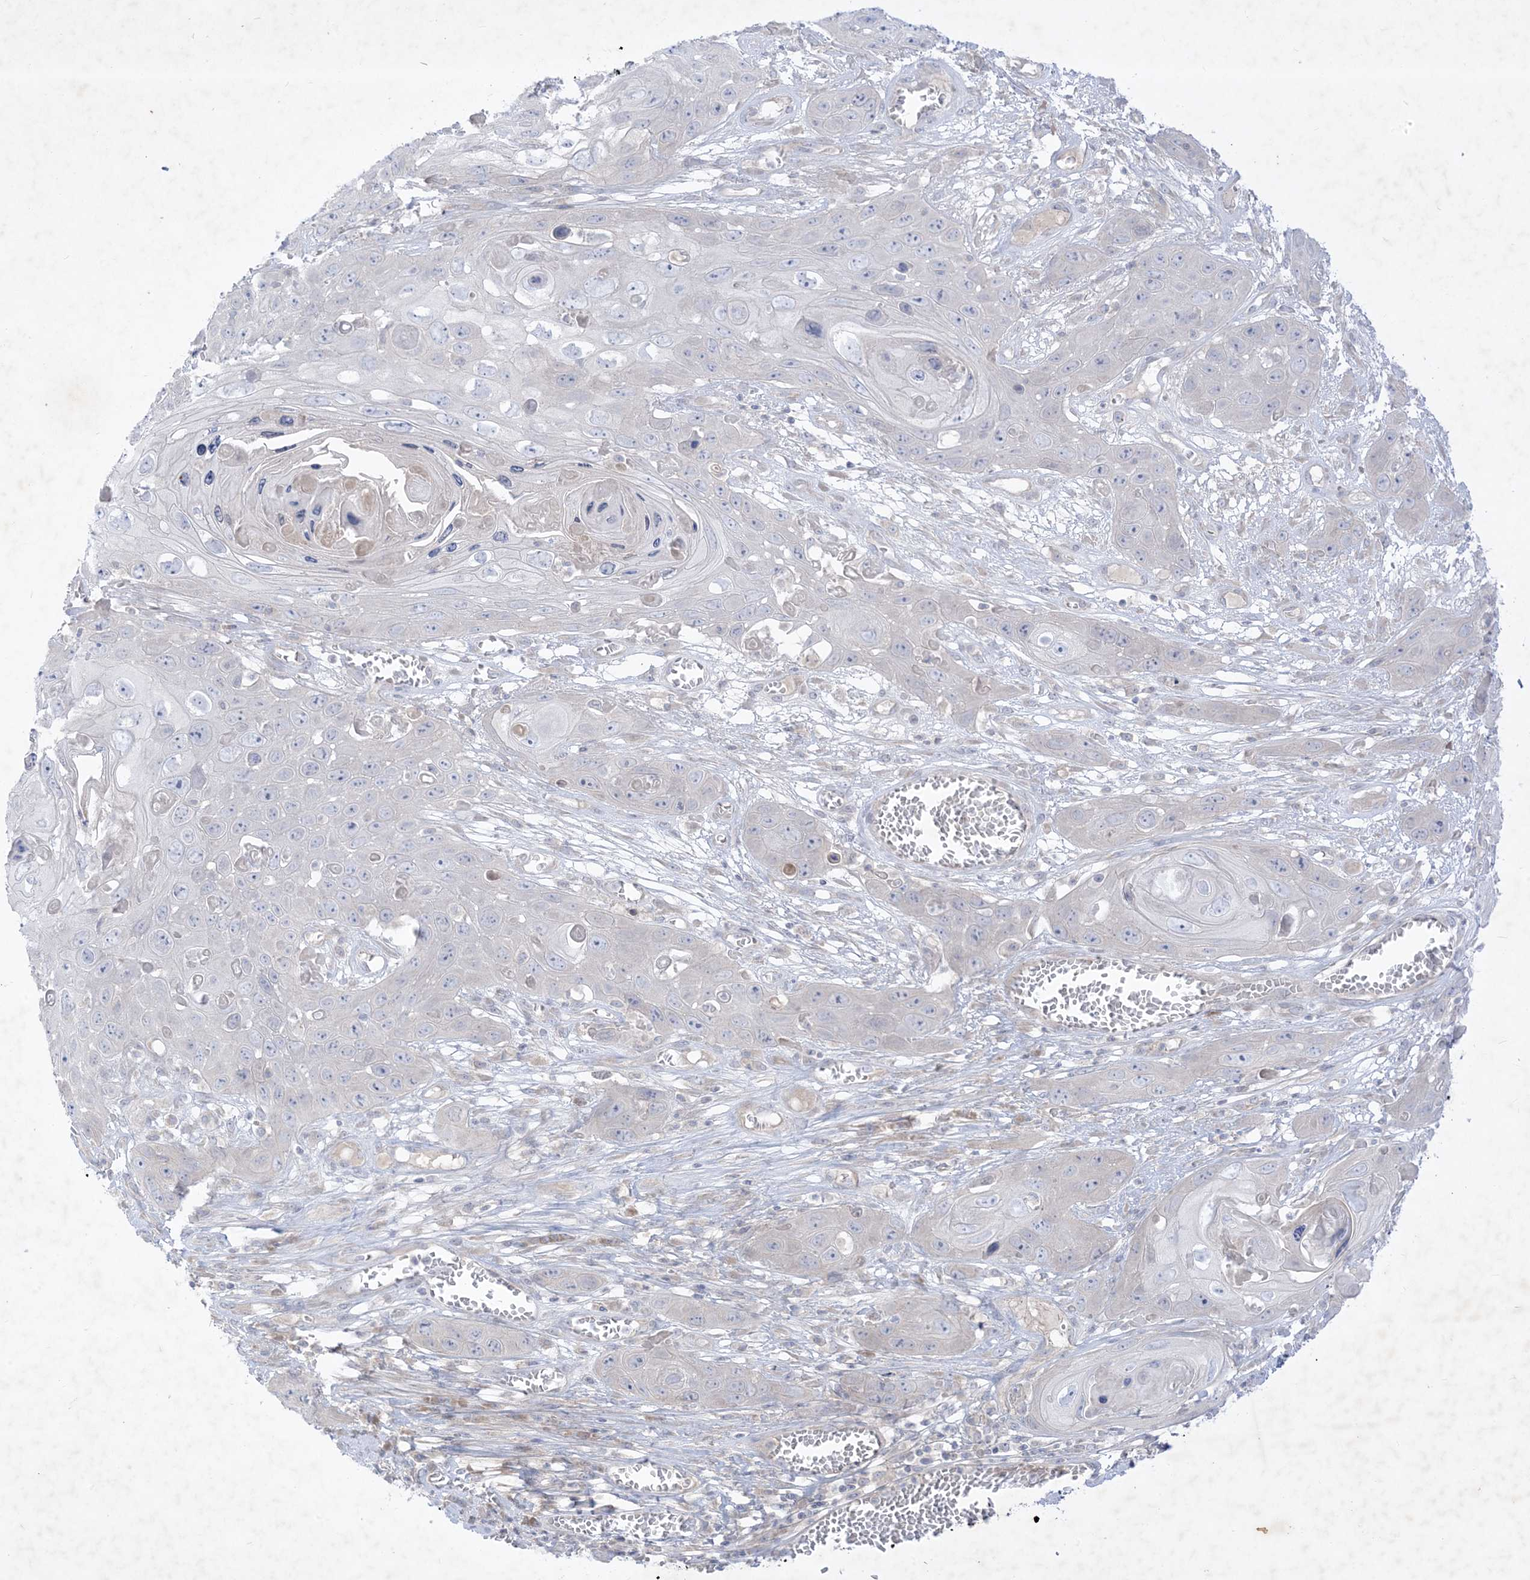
{"staining": {"intensity": "negative", "quantity": "none", "location": "none"}, "tissue": "skin cancer", "cell_type": "Tumor cells", "image_type": "cancer", "snomed": [{"axis": "morphology", "description": "Squamous cell carcinoma, NOS"}, {"axis": "topography", "description": "Skin"}], "caption": "Squamous cell carcinoma (skin) stained for a protein using immunohistochemistry (IHC) displays no positivity tumor cells.", "gene": "PLEKHA3", "patient": {"sex": "male", "age": 55}}